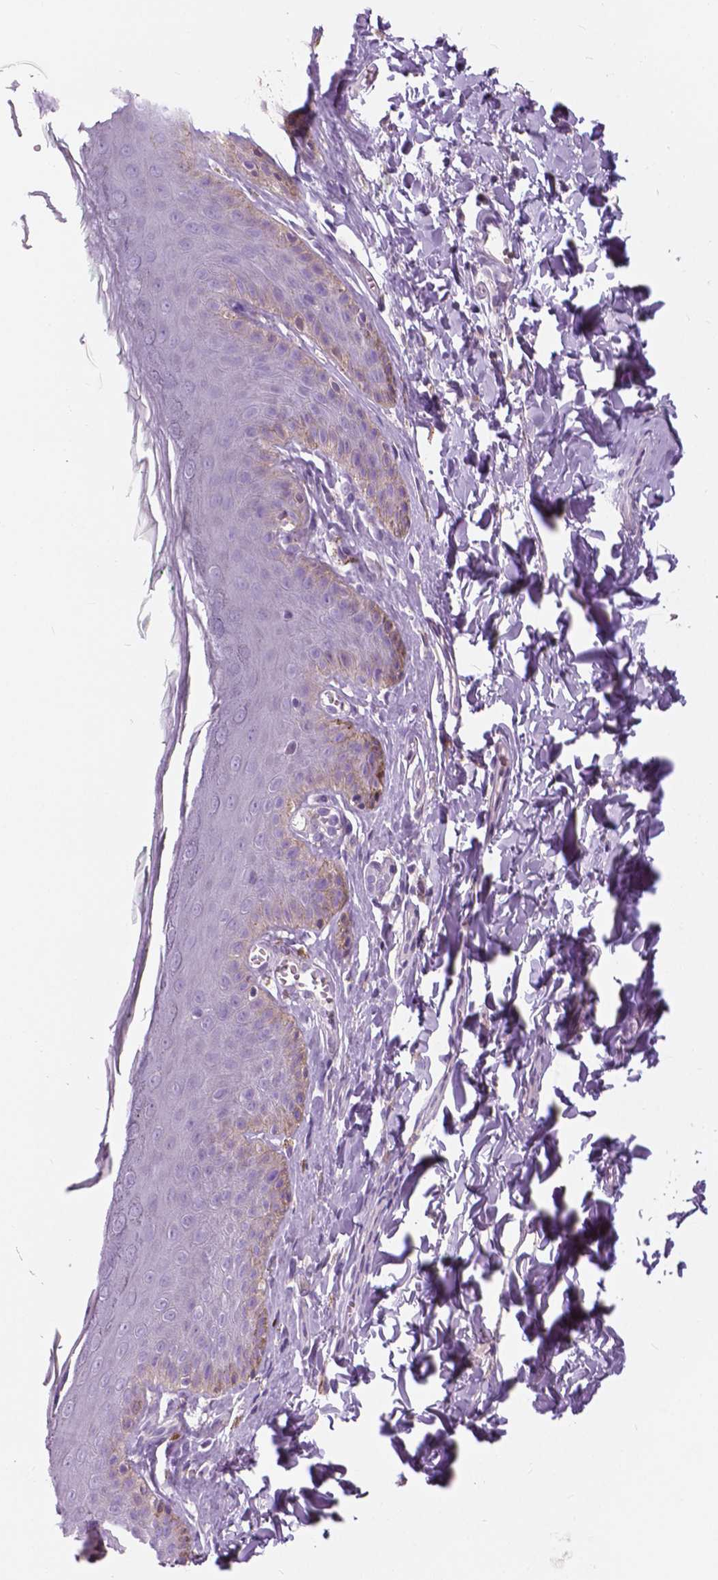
{"staining": {"intensity": "negative", "quantity": "none", "location": "none"}, "tissue": "skin", "cell_type": "Epidermal cells", "image_type": "normal", "snomed": [{"axis": "morphology", "description": "Normal tissue, NOS"}, {"axis": "topography", "description": "Vulva"}, {"axis": "topography", "description": "Peripheral nerve tissue"}], "caption": "Epidermal cells are negative for brown protein staining in unremarkable skin. Nuclei are stained in blue.", "gene": "SERPINI1", "patient": {"sex": "female", "age": 66}}